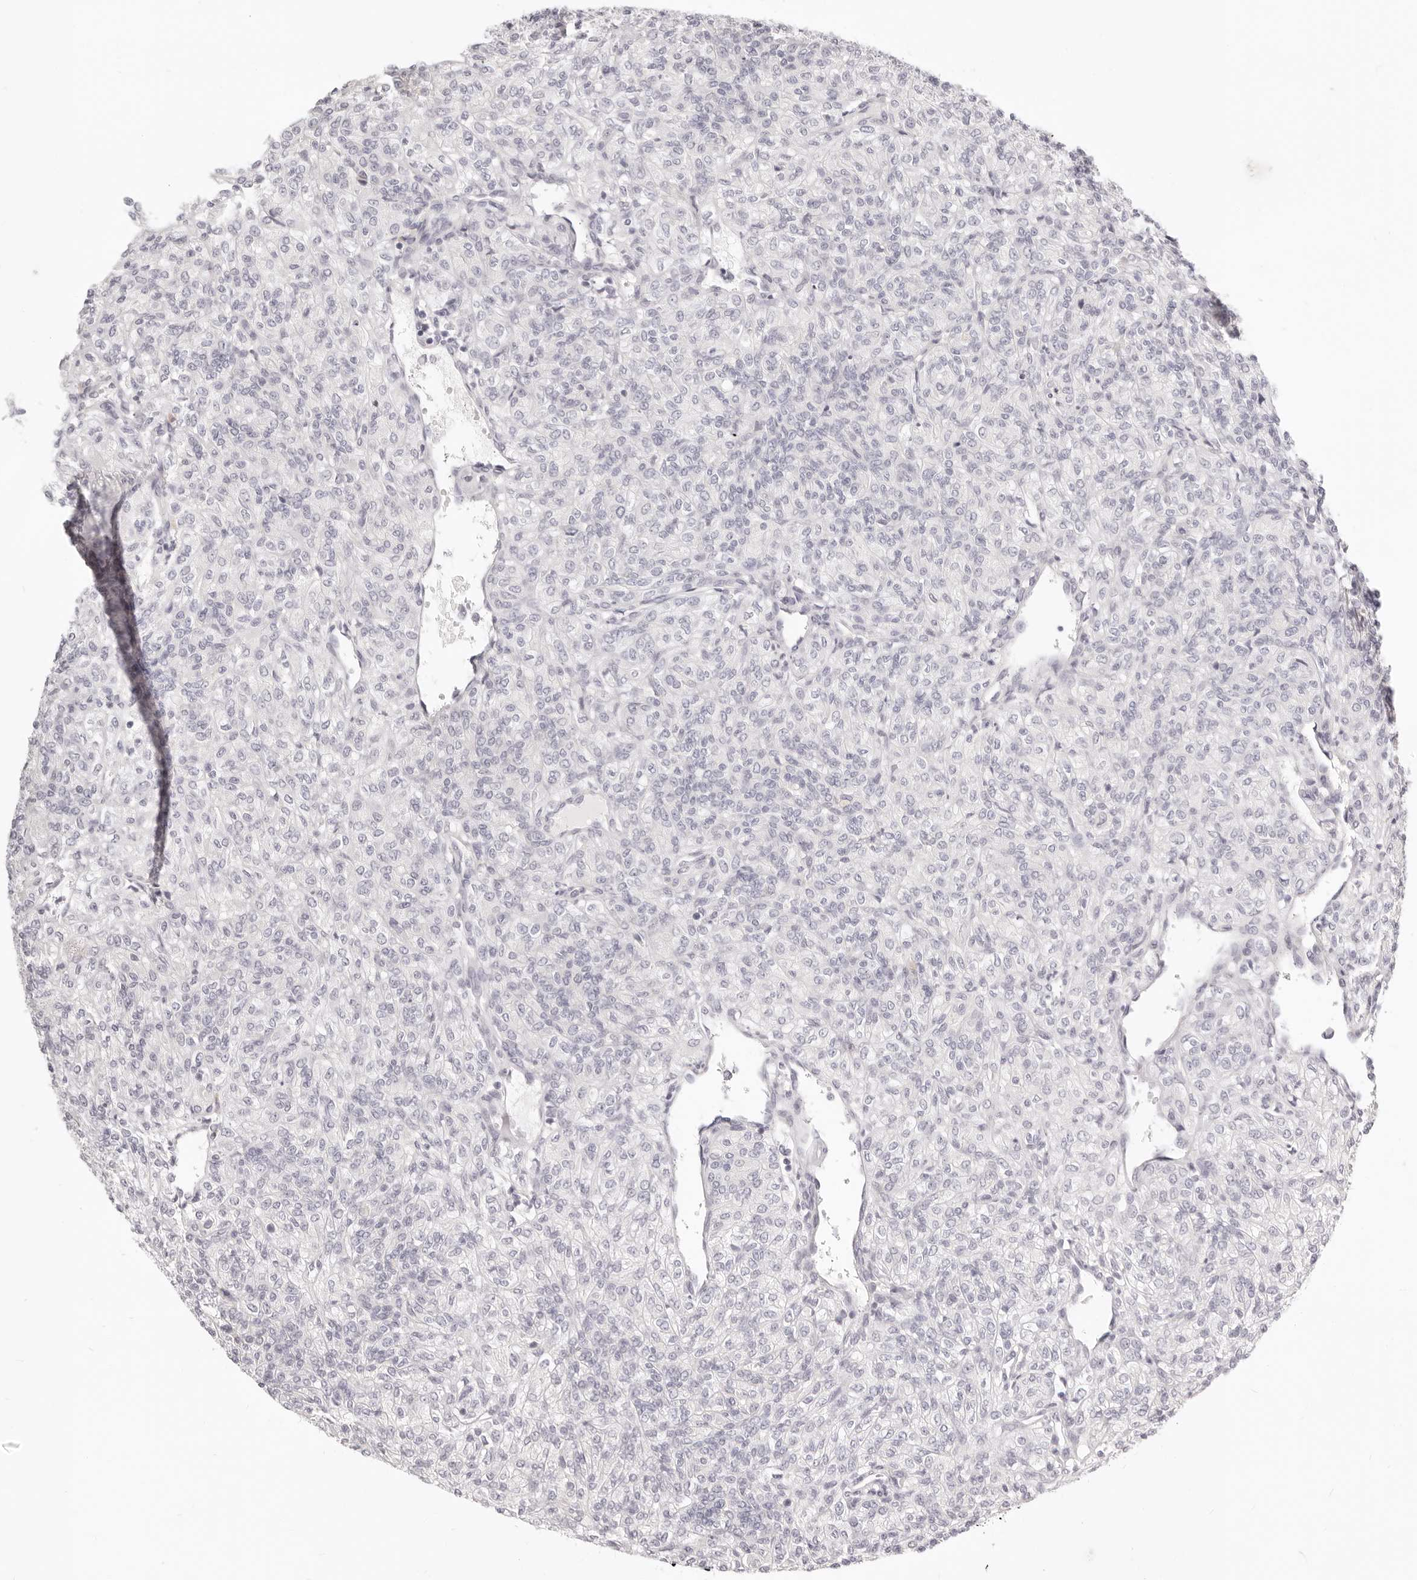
{"staining": {"intensity": "negative", "quantity": "none", "location": "none"}, "tissue": "renal cancer", "cell_type": "Tumor cells", "image_type": "cancer", "snomed": [{"axis": "morphology", "description": "Adenocarcinoma, NOS"}, {"axis": "topography", "description": "Kidney"}], "caption": "Immunohistochemical staining of human adenocarcinoma (renal) demonstrates no significant positivity in tumor cells.", "gene": "FABP1", "patient": {"sex": "male", "age": 77}}